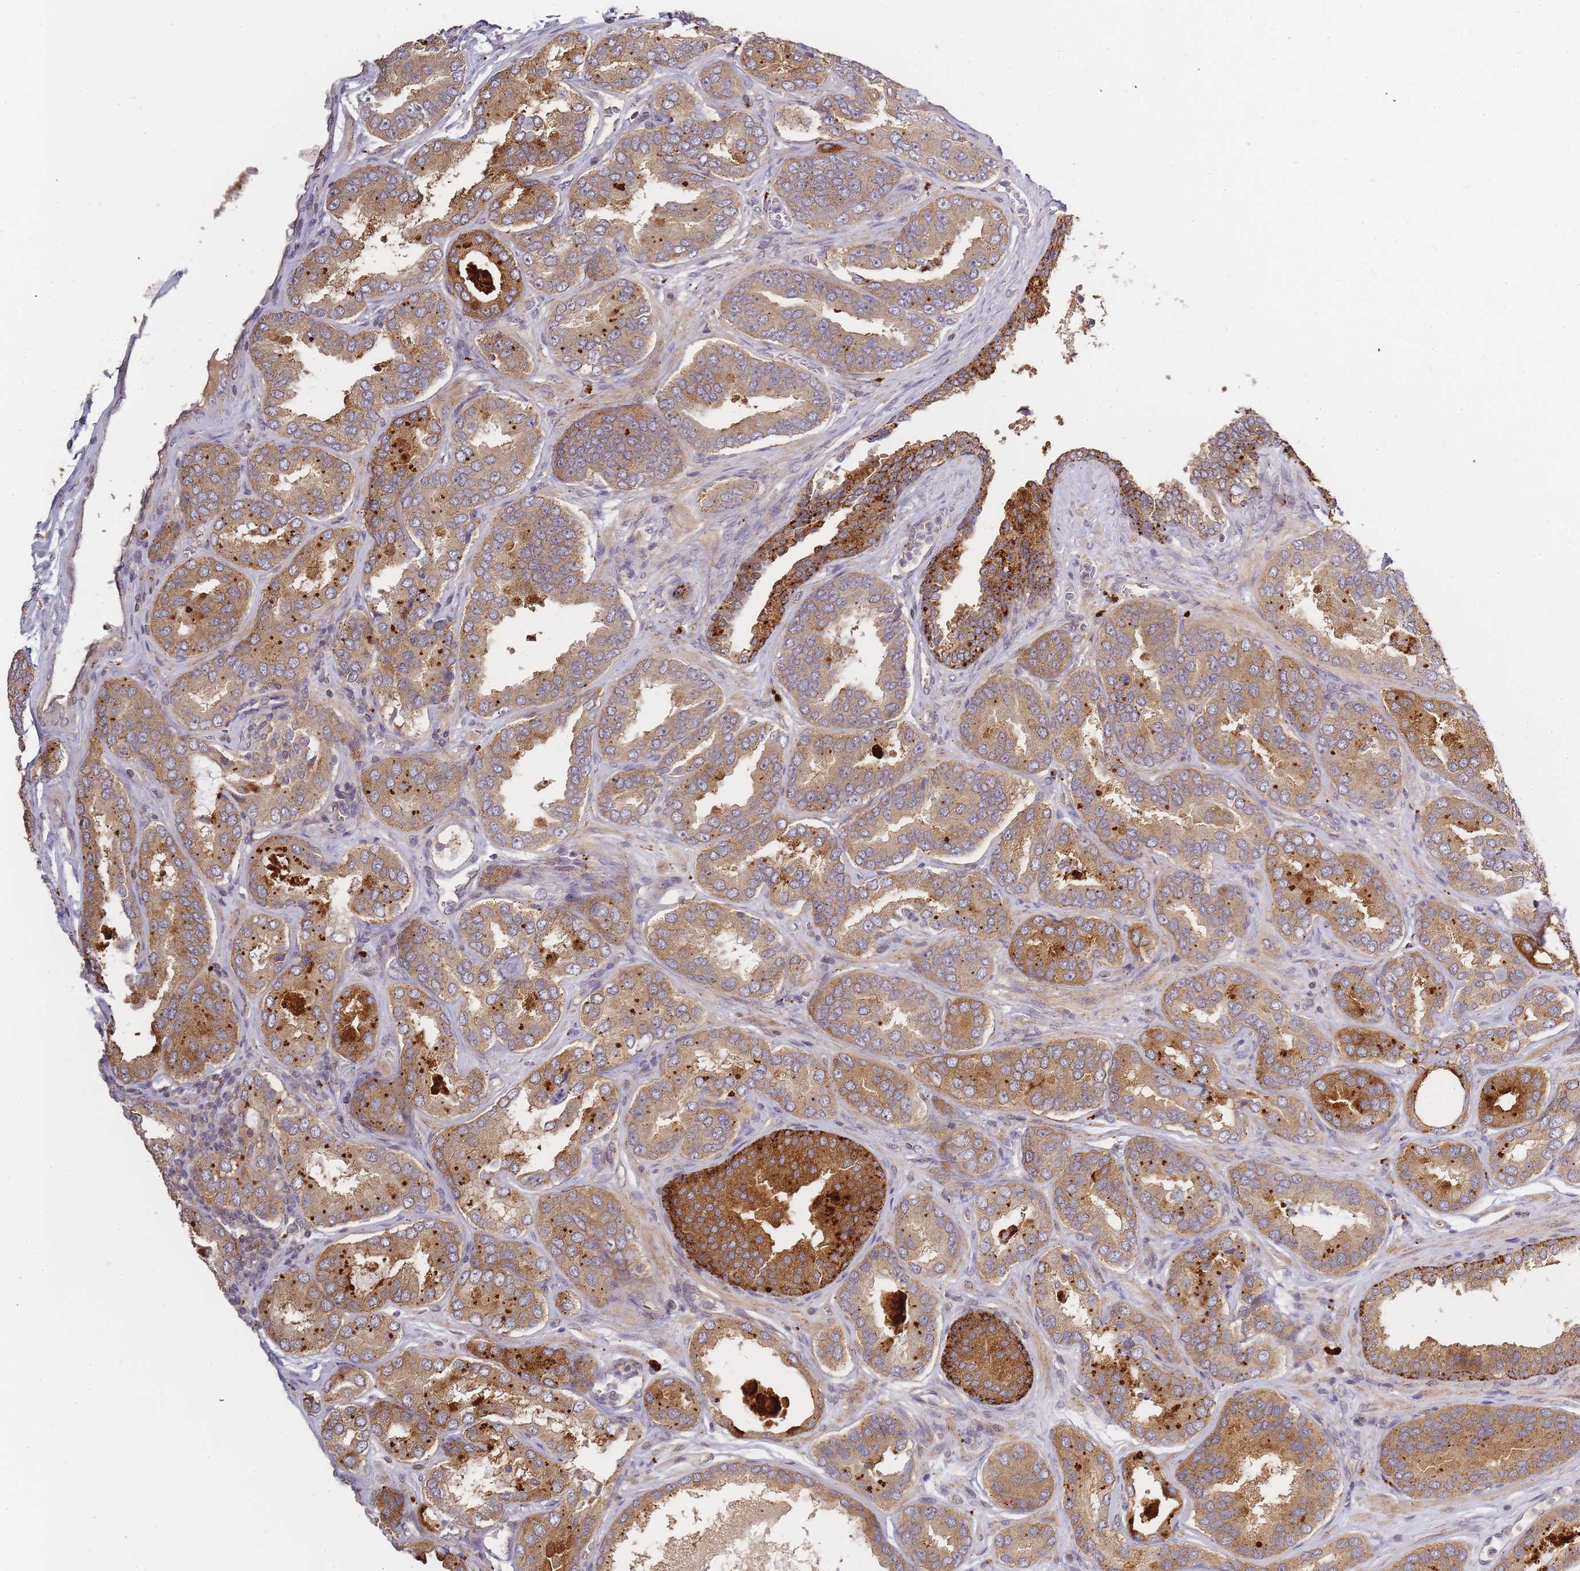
{"staining": {"intensity": "moderate", "quantity": ">75%", "location": "cytoplasmic/membranous"}, "tissue": "prostate cancer", "cell_type": "Tumor cells", "image_type": "cancer", "snomed": [{"axis": "morphology", "description": "Adenocarcinoma, High grade"}, {"axis": "topography", "description": "Prostate"}], "caption": "This is an image of immunohistochemistry staining of prostate cancer, which shows moderate staining in the cytoplasmic/membranous of tumor cells.", "gene": "ATG5", "patient": {"sex": "male", "age": 72}}